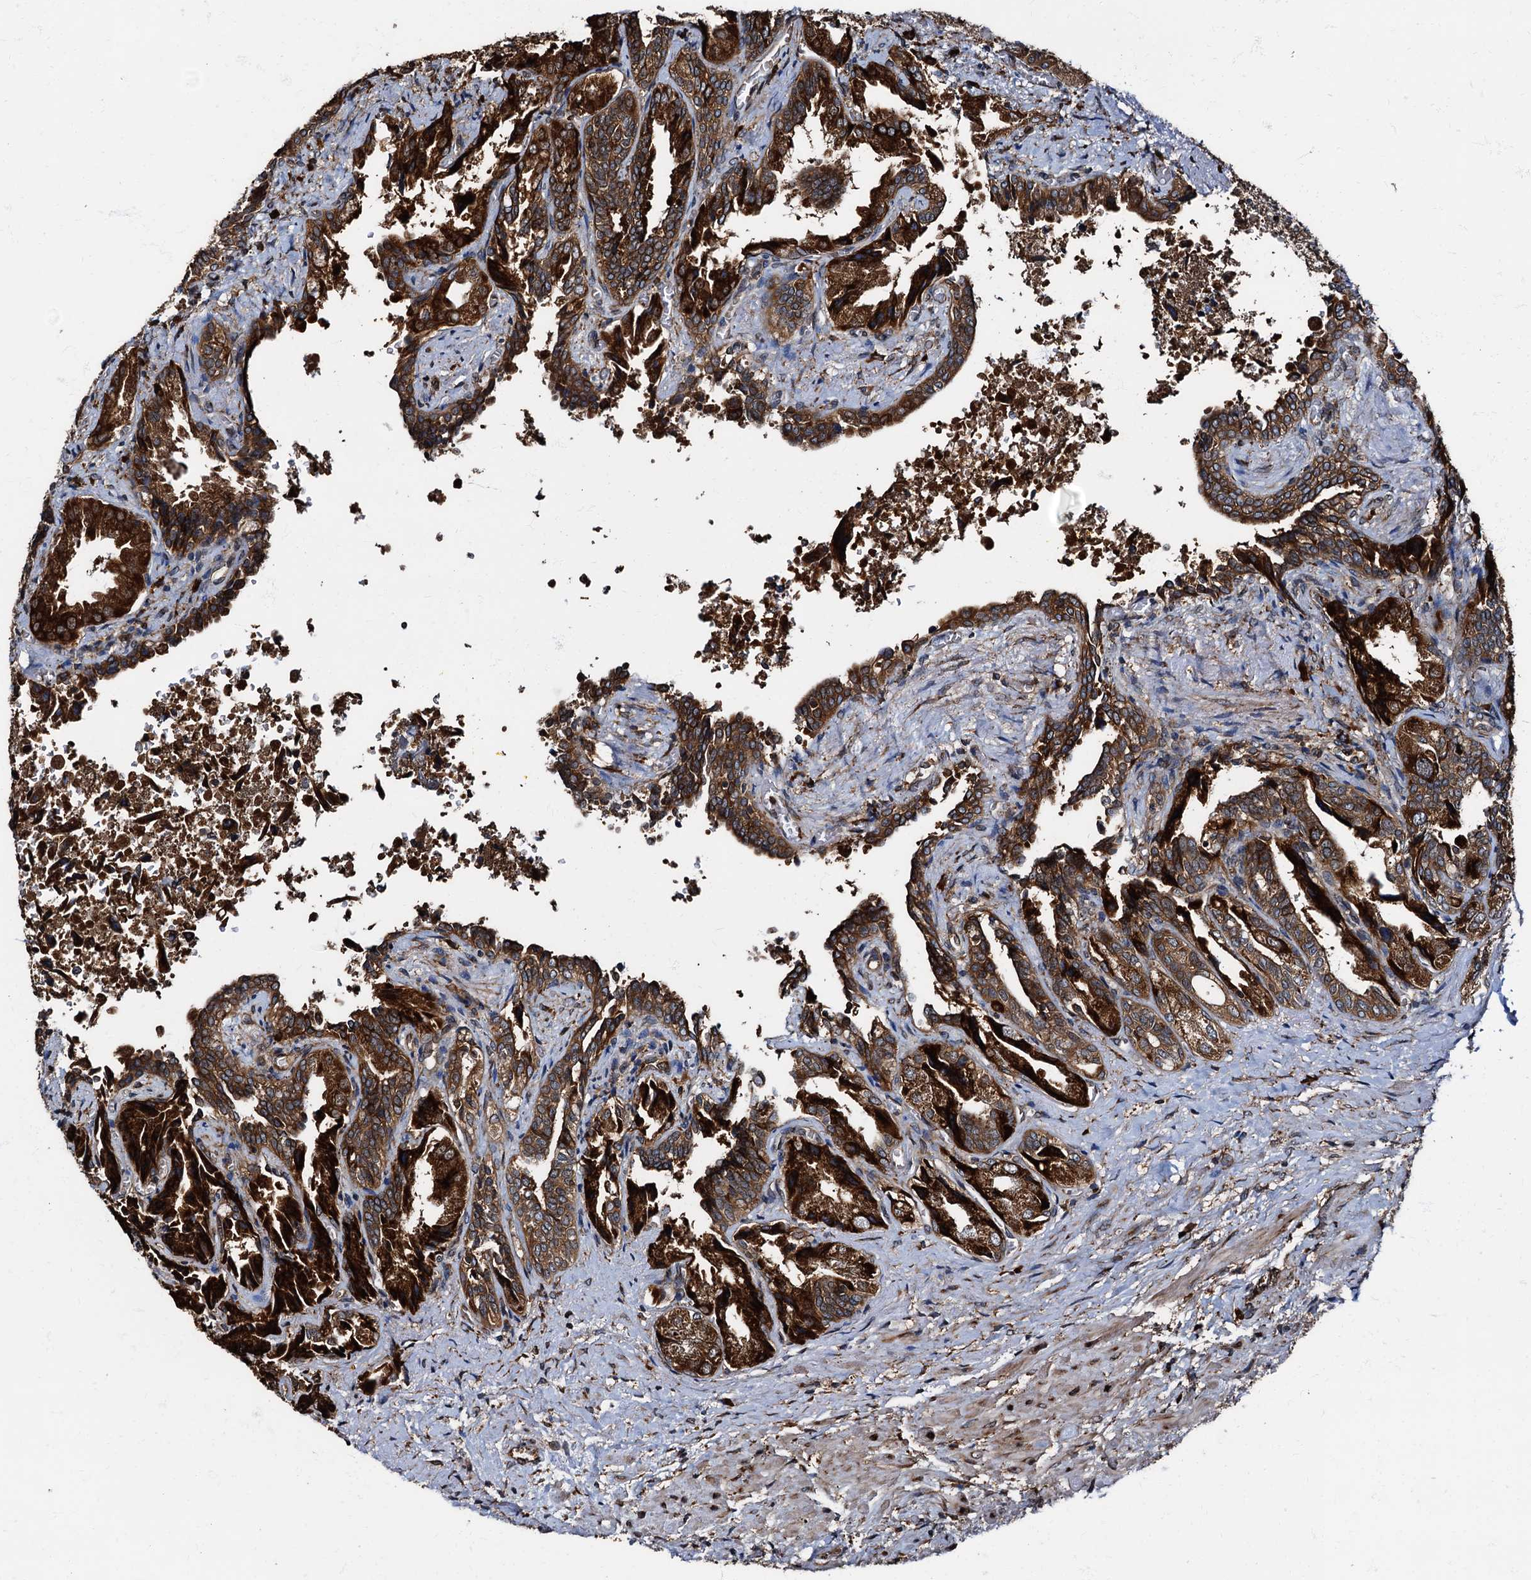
{"staining": {"intensity": "strong", "quantity": ">75%", "location": "cytoplasmic/membranous"}, "tissue": "seminal vesicle", "cell_type": "Glandular cells", "image_type": "normal", "snomed": [{"axis": "morphology", "description": "Normal tissue, NOS"}, {"axis": "topography", "description": "Seminal veicle"}], "caption": "Immunohistochemistry (DAB) staining of benign seminal vesicle reveals strong cytoplasmic/membranous protein positivity in about >75% of glandular cells.", "gene": "ATP2C1", "patient": {"sex": "male", "age": 63}}